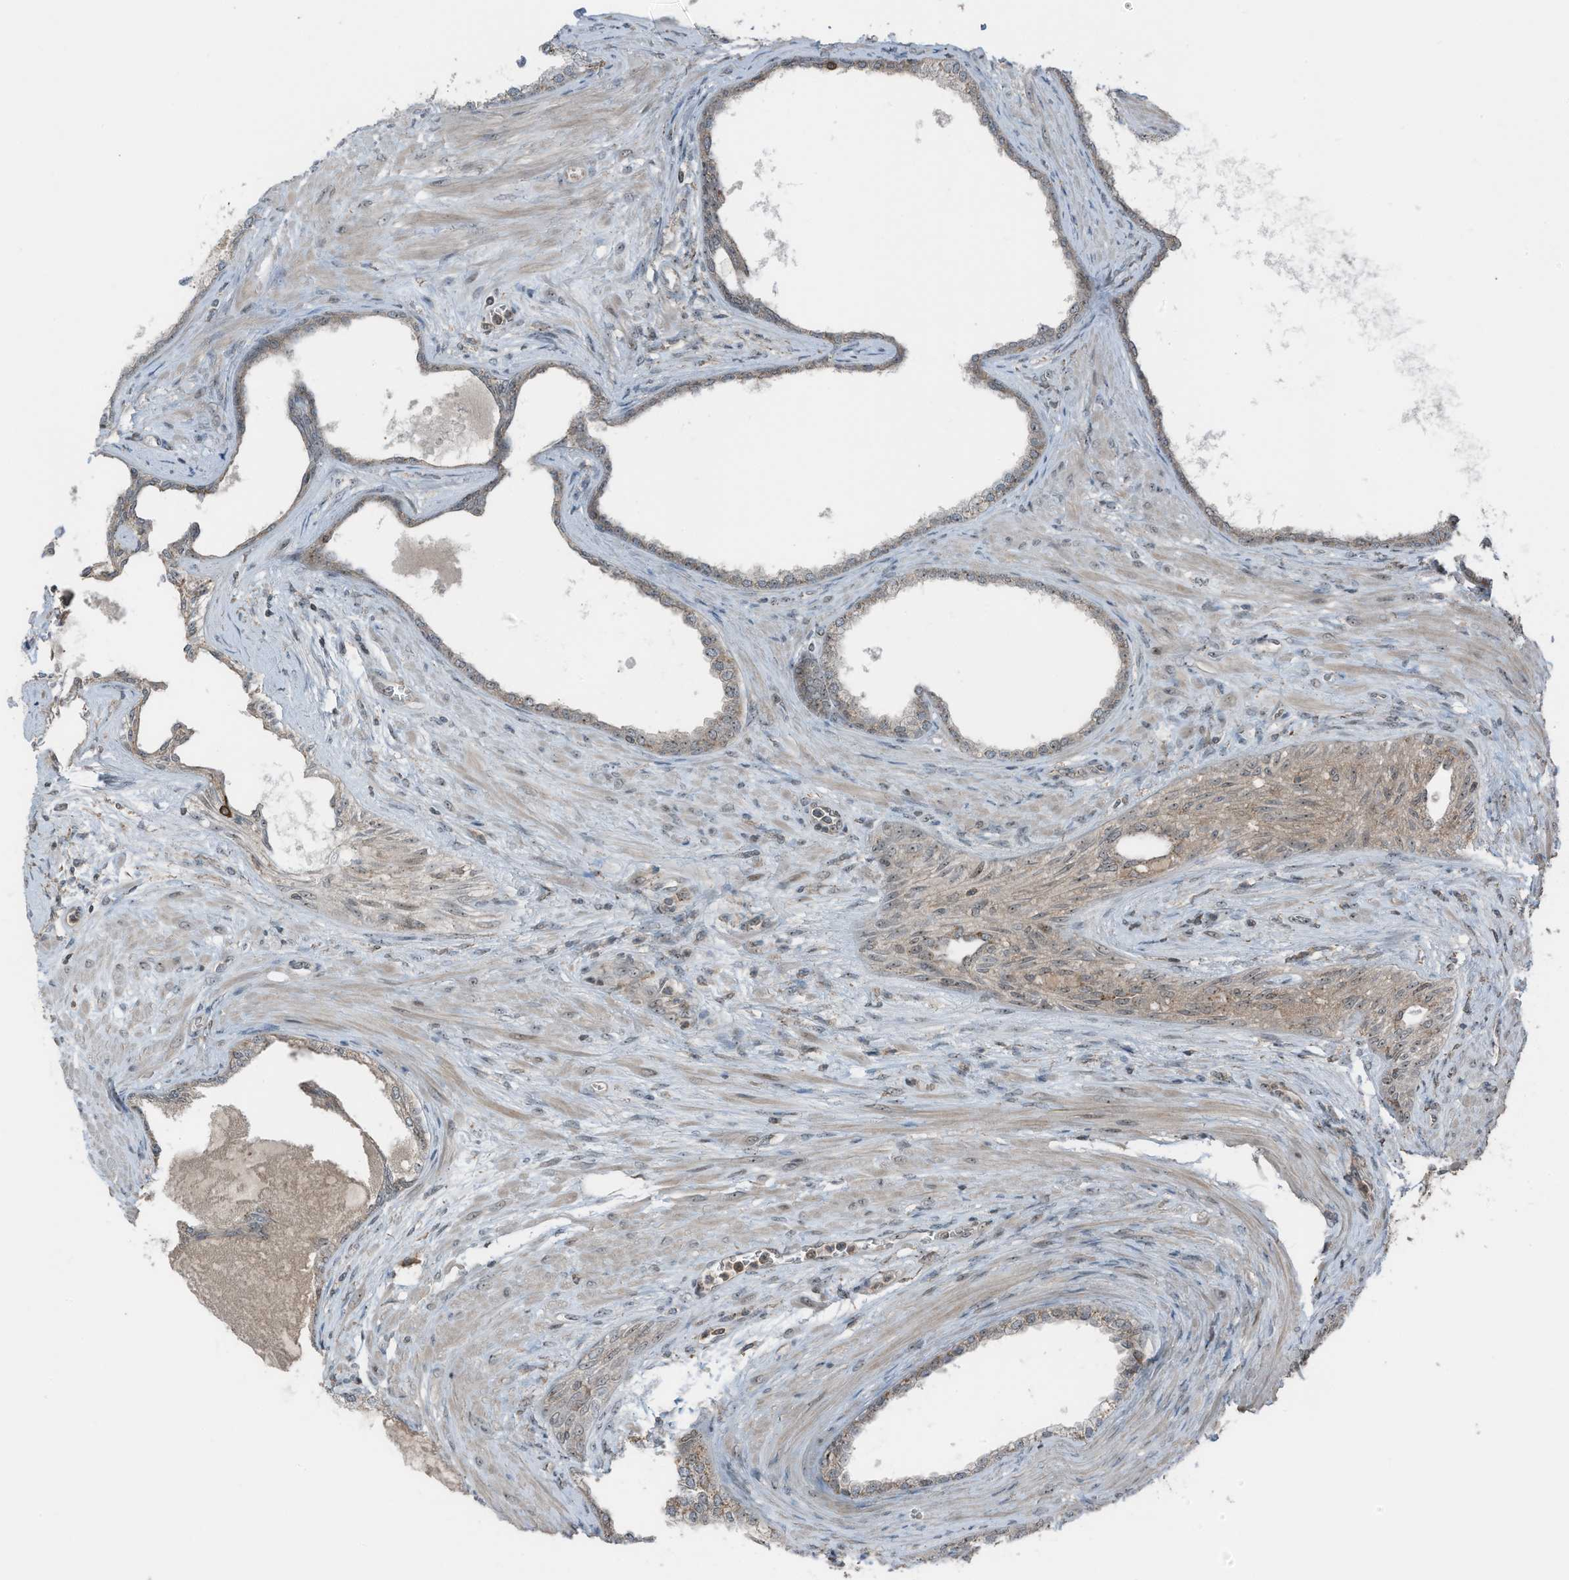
{"staining": {"intensity": "moderate", "quantity": "25%-75%", "location": "cytoplasmic/membranous,nuclear"}, "tissue": "prostate cancer", "cell_type": "Tumor cells", "image_type": "cancer", "snomed": [{"axis": "morphology", "description": "Normal tissue, NOS"}, {"axis": "morphology", "description": "Adenocarcinoma, Low grade"}, {"axis": "topography", "description": "Prostate"}, {"axis": "topography", "description": "Peripheral nerve tissue"}], "caption": "This is a histology image of immunohistochemistry (IHC) staining of prostate cancer, which shows moderate positivity in the cytoplasmic/membranous and nuclear of tumor cells.", "gene": "UTP3", "patient": {"sex": "male", "age": 71}}